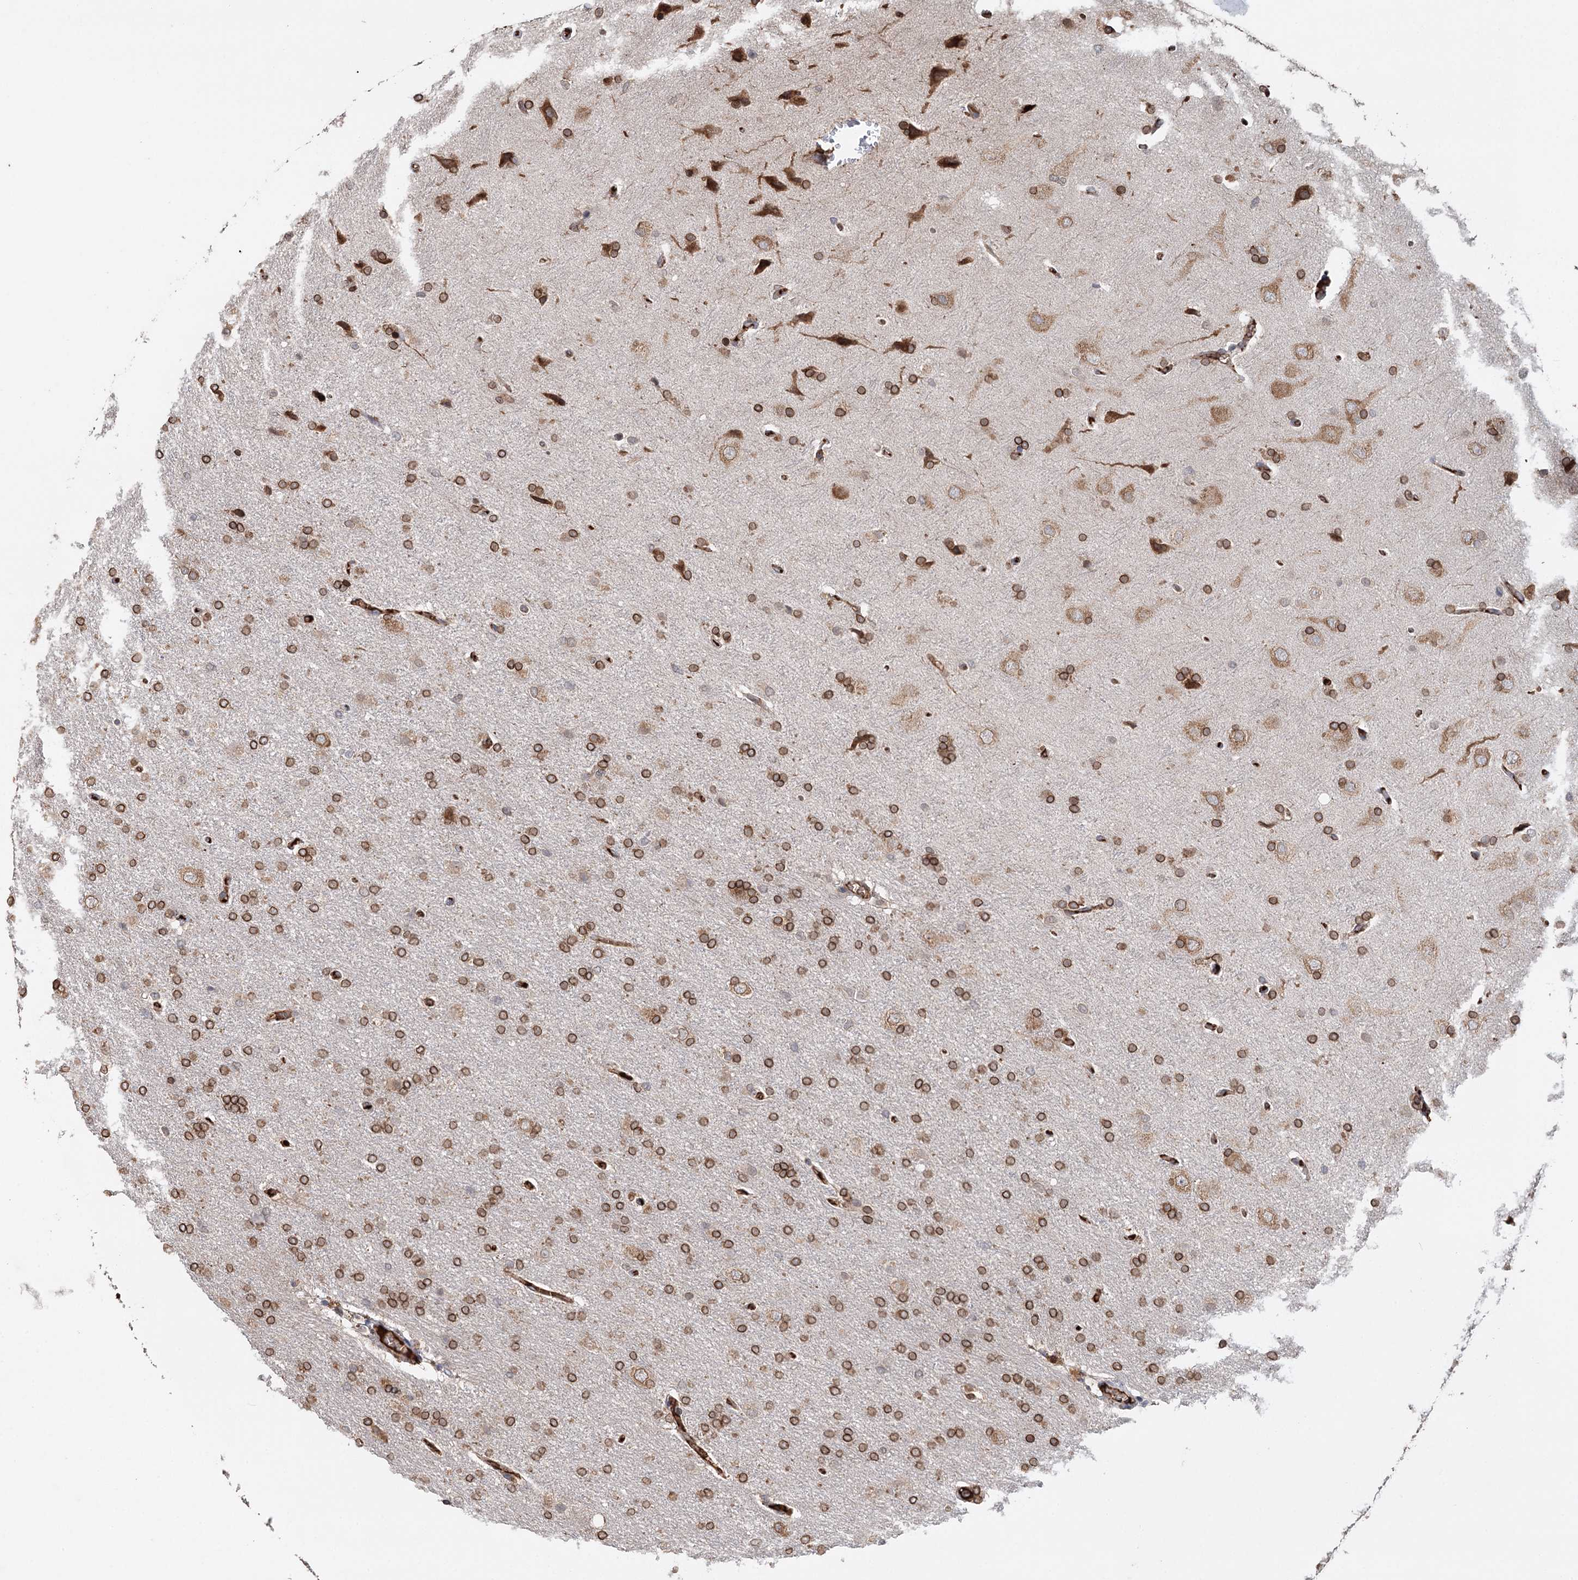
{"staining": {"intensity": "strong", "quantity": ">75%", "location": "cytoplasmic/membranous,nuclear"}, "tissue": "glioma", "cell_type": "Tumor cells", "image_type": "cancer", "snomed": [{"axis": "morphology", "description": "Glioma, malignant, High grade"}, {"axis": "topography", "description": "Brain"}], "caption": "Immunohistochemistry (DAB (3,3'-diaminobenzidine)) staining of glioma demonstrates strong cytoplasmic/membranous and nuclear protein staining in about >75% of tumor cells. (DAB (3,3'-diaminobenzidine) IHC, brown staining for protein, blue staining for nuclei).", "gene": "SYVN1", "patient": {"sex": "male", "age": 72}}